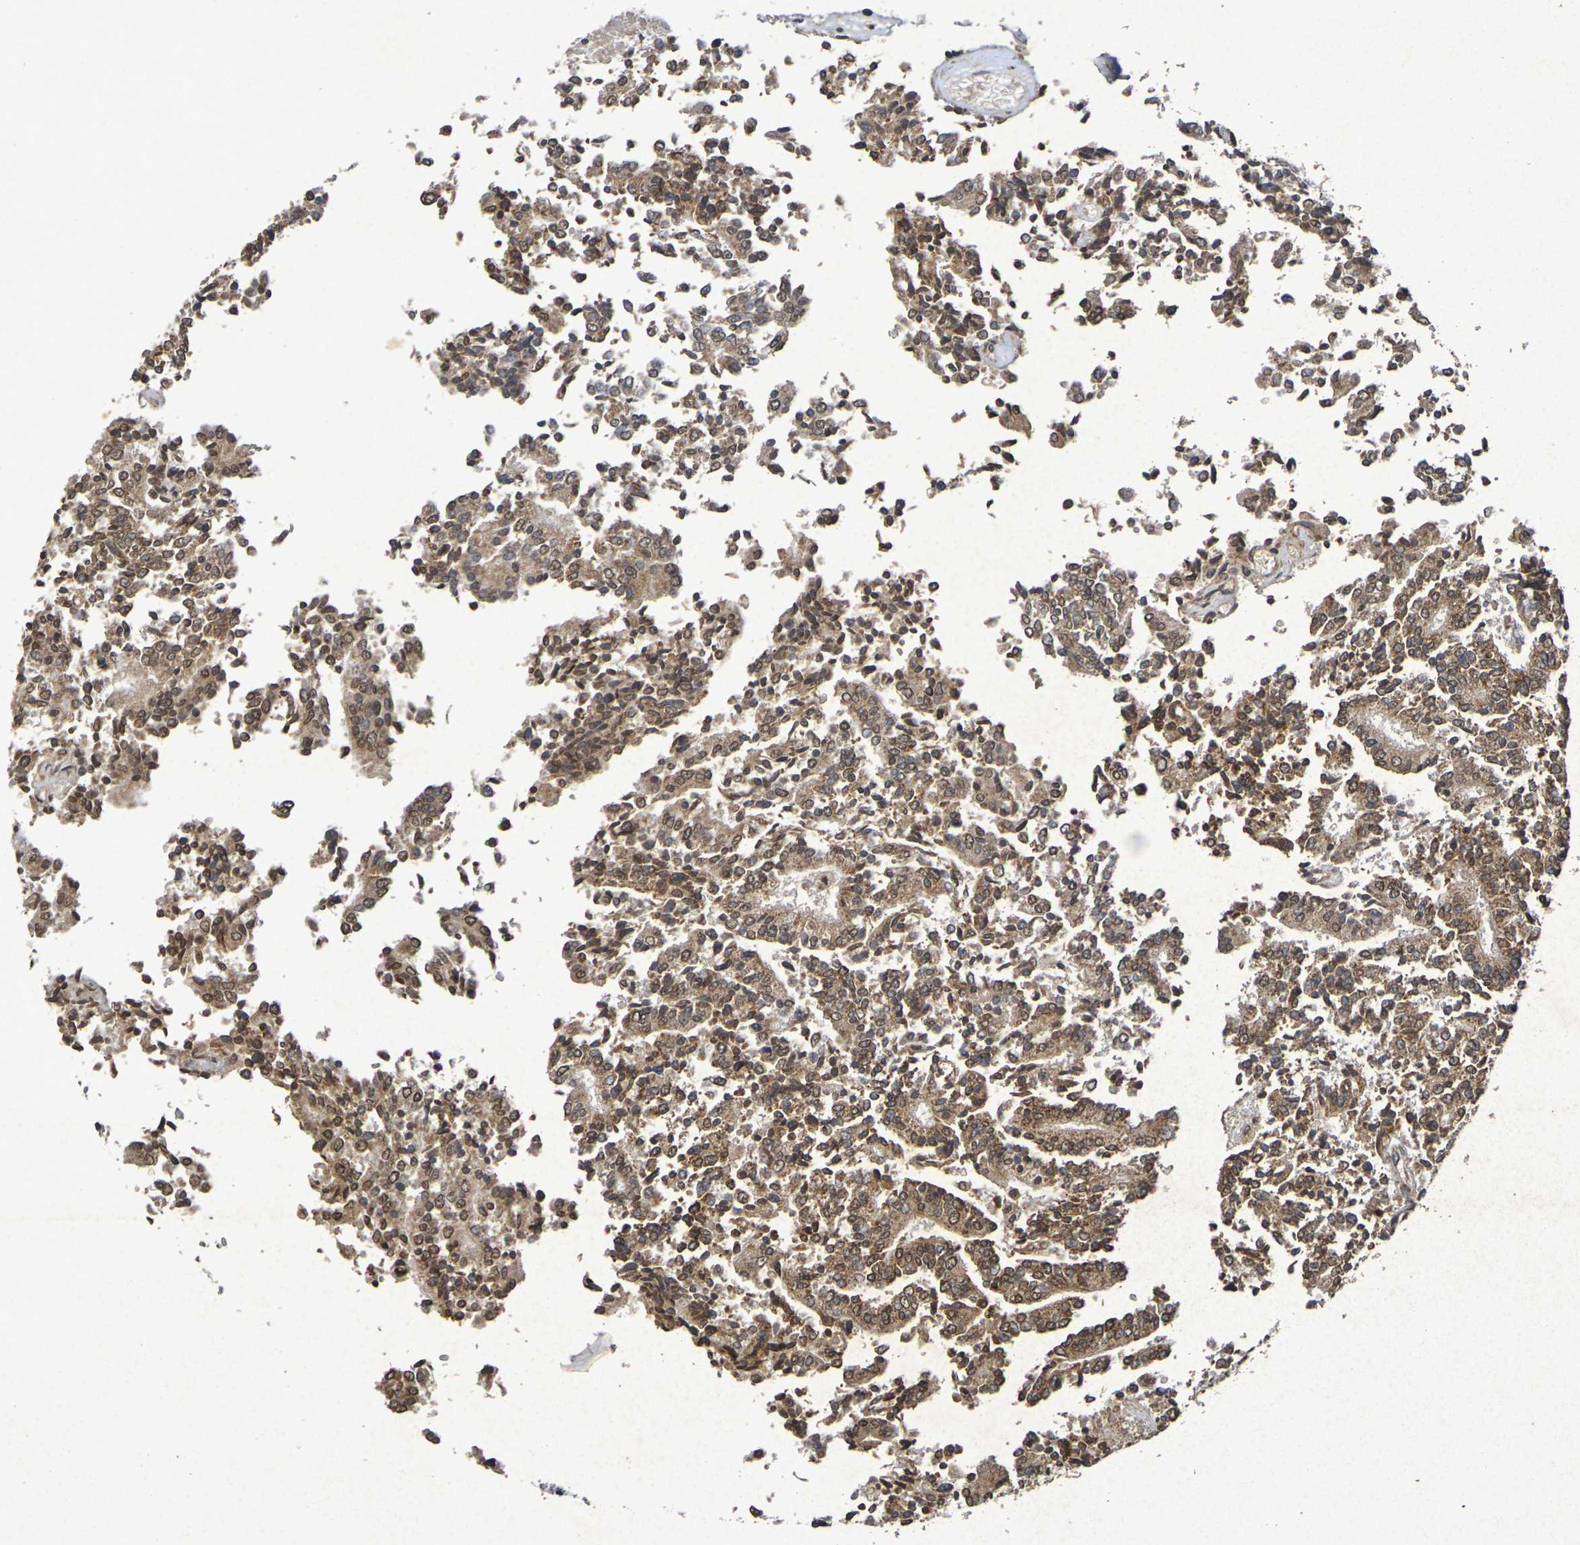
{"staining": {"intensity": "moderate", "quantity": ">75%", "location": "cytoplasmic/membranous,nuclear"}, "tissue": "prostate cancer", "cell_type": "Tumor cells", "image_type": "cancer", "snomed": [{"axis": "morphology", "description": "Normal tissue, NOS"}, {"axis": "morphology", "description": "Adenocarcinoma, High grade"}, {"axis": "topography", "description": "Prostate"}, {"axis": "topography", "description": "Seminal veicle"}], "caption": "Protein expression analysis of high-grade adenocarcinoma (prostate) shows moderate cytoplasmic/membranous and nuclear positivity in approximately >75% of tumor cells. (Brightfield microscopy of DAB IHC at high magnification).", "gene": "GUCY1A2", "patient": {"sex": "male", "age": 55}}